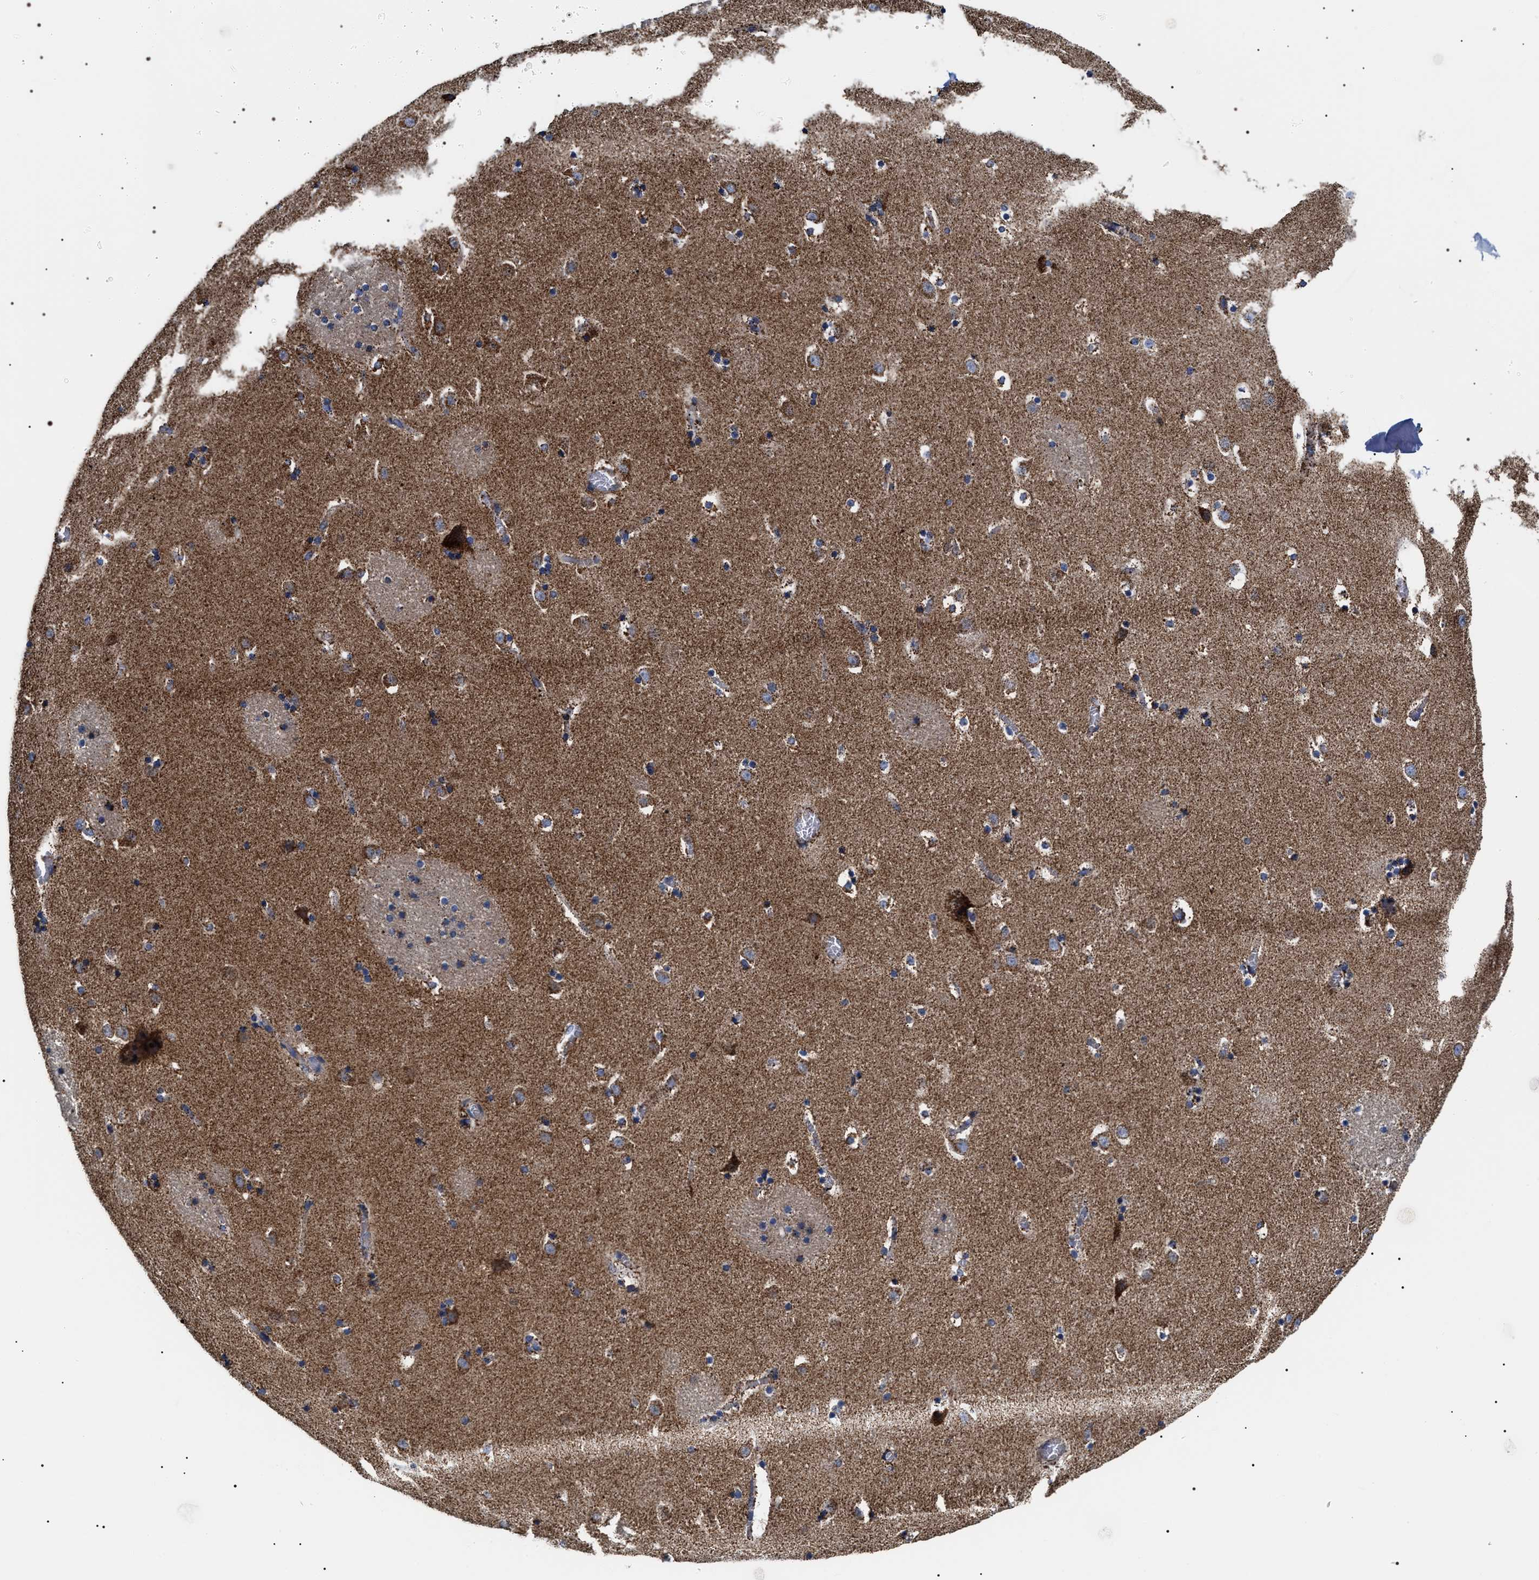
{"staining": {"intensity": "moderate", "quantity": ">75%", "location": "cytoplasmic/membranous"}, "tissue": "caudate", "cell_type": "Glial cells", "image_type": "normal", "snomed": [{"axis": "morphology", "description": "Normal tissue, NOS"}, {"axis": "topography", "description": "Lateral ventricle wall"}], "caption": "This micrograph reveals IHC staining of unremarkable human caudate, with medium moderate cytoplasmic/membranous staining in approximately >75% of glial cells.", "gene": "COG5", "patient": {"sex": "male", "age": 45}}